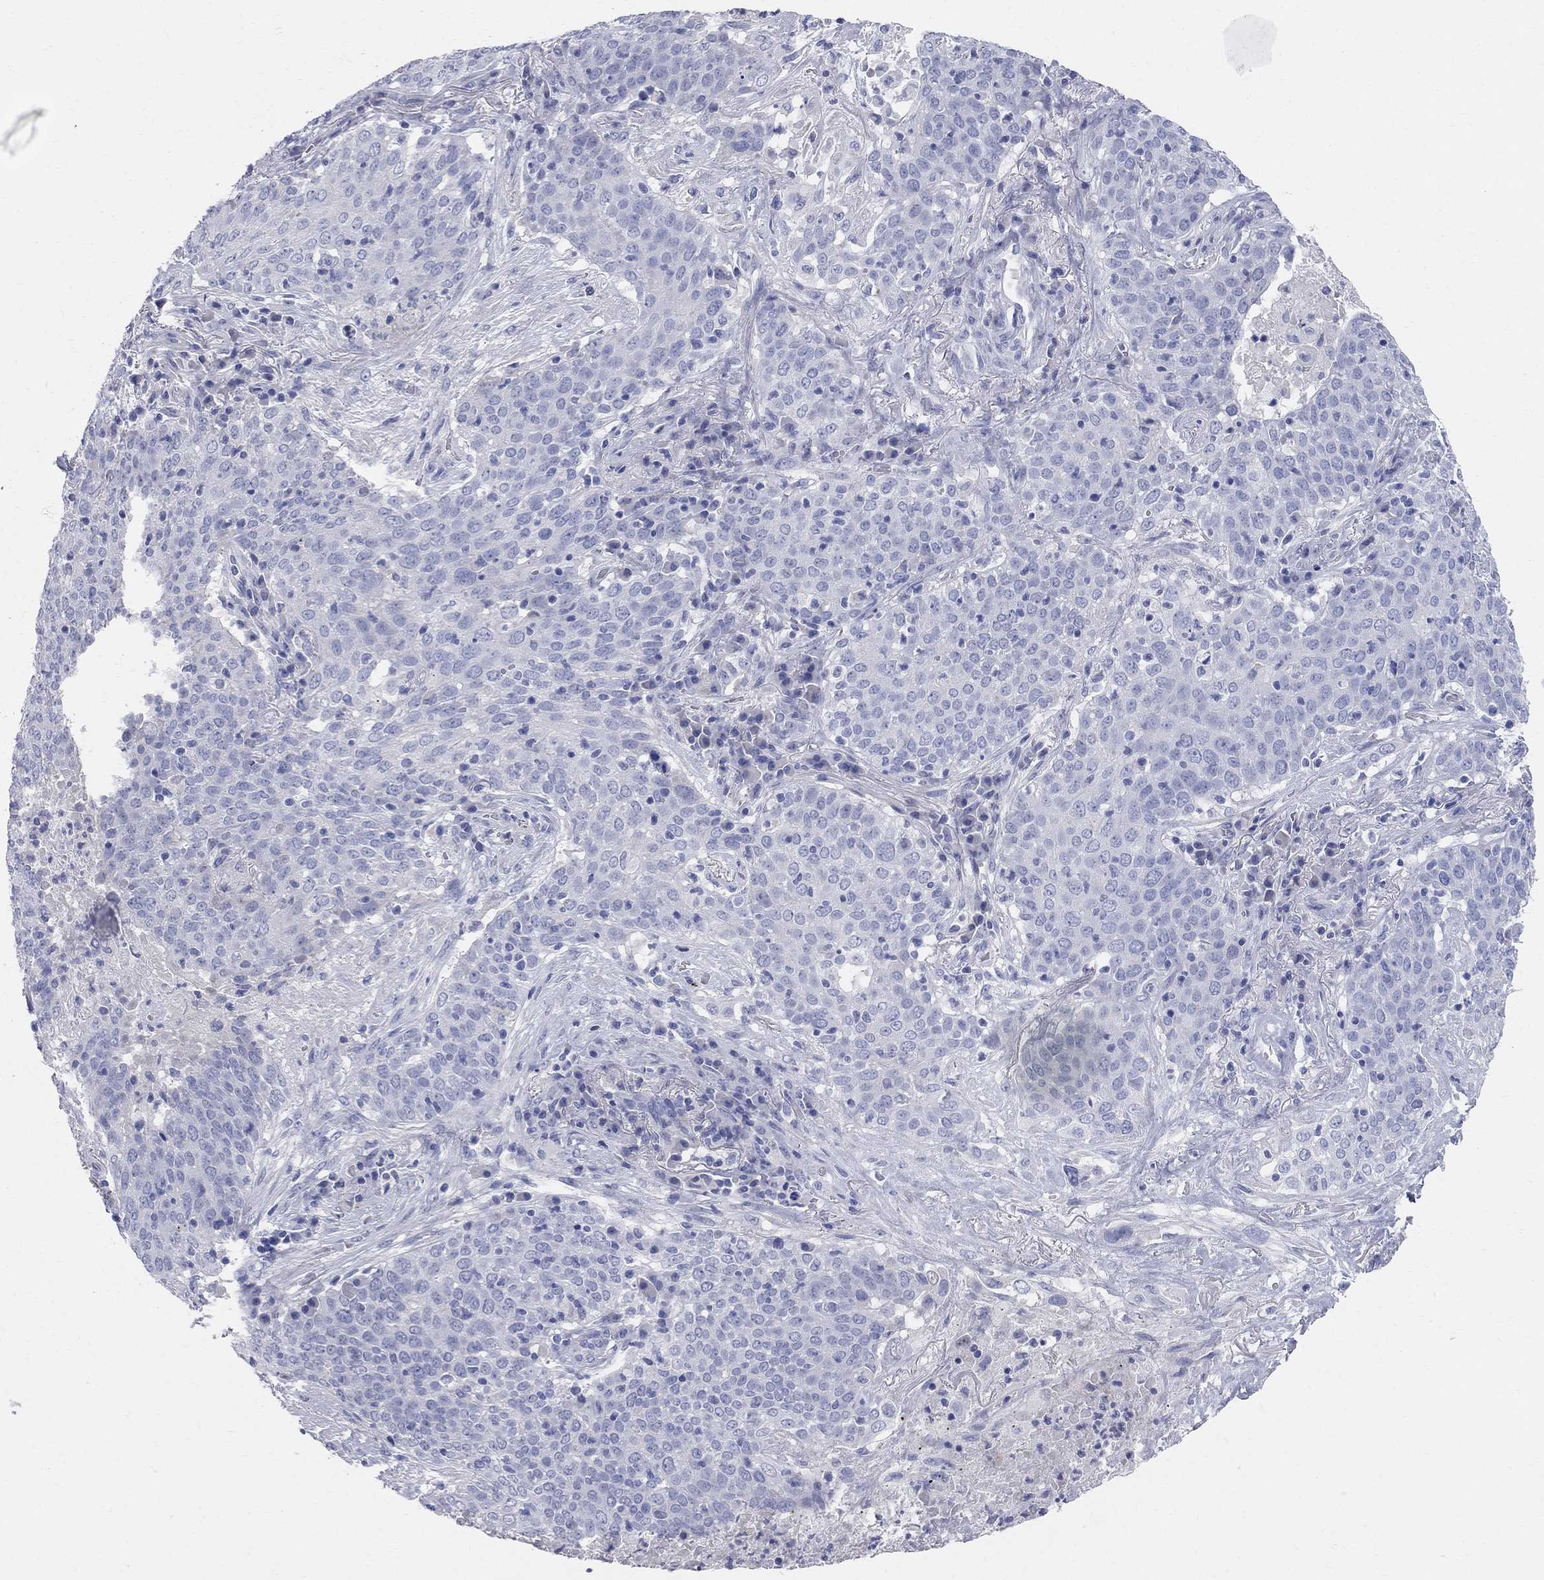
{"staining": {"intensity": "negative", "quantity": "none", "location": "none"}, "tissue": "lung cancer", "cell_type": "Tumor cells", "image_type": "cancer", "snomed": [{"axis": "morphology", "description": "Squamous cell carcinoma, NOS"}, {"axis": "topography", "description": "Lung"}], "caption": "There is no significant staining in tumor cells of lung cancer (squamous cell carcinoma).", "gene": "AOX1", "patient": {"sex": "male", "age": 82}}